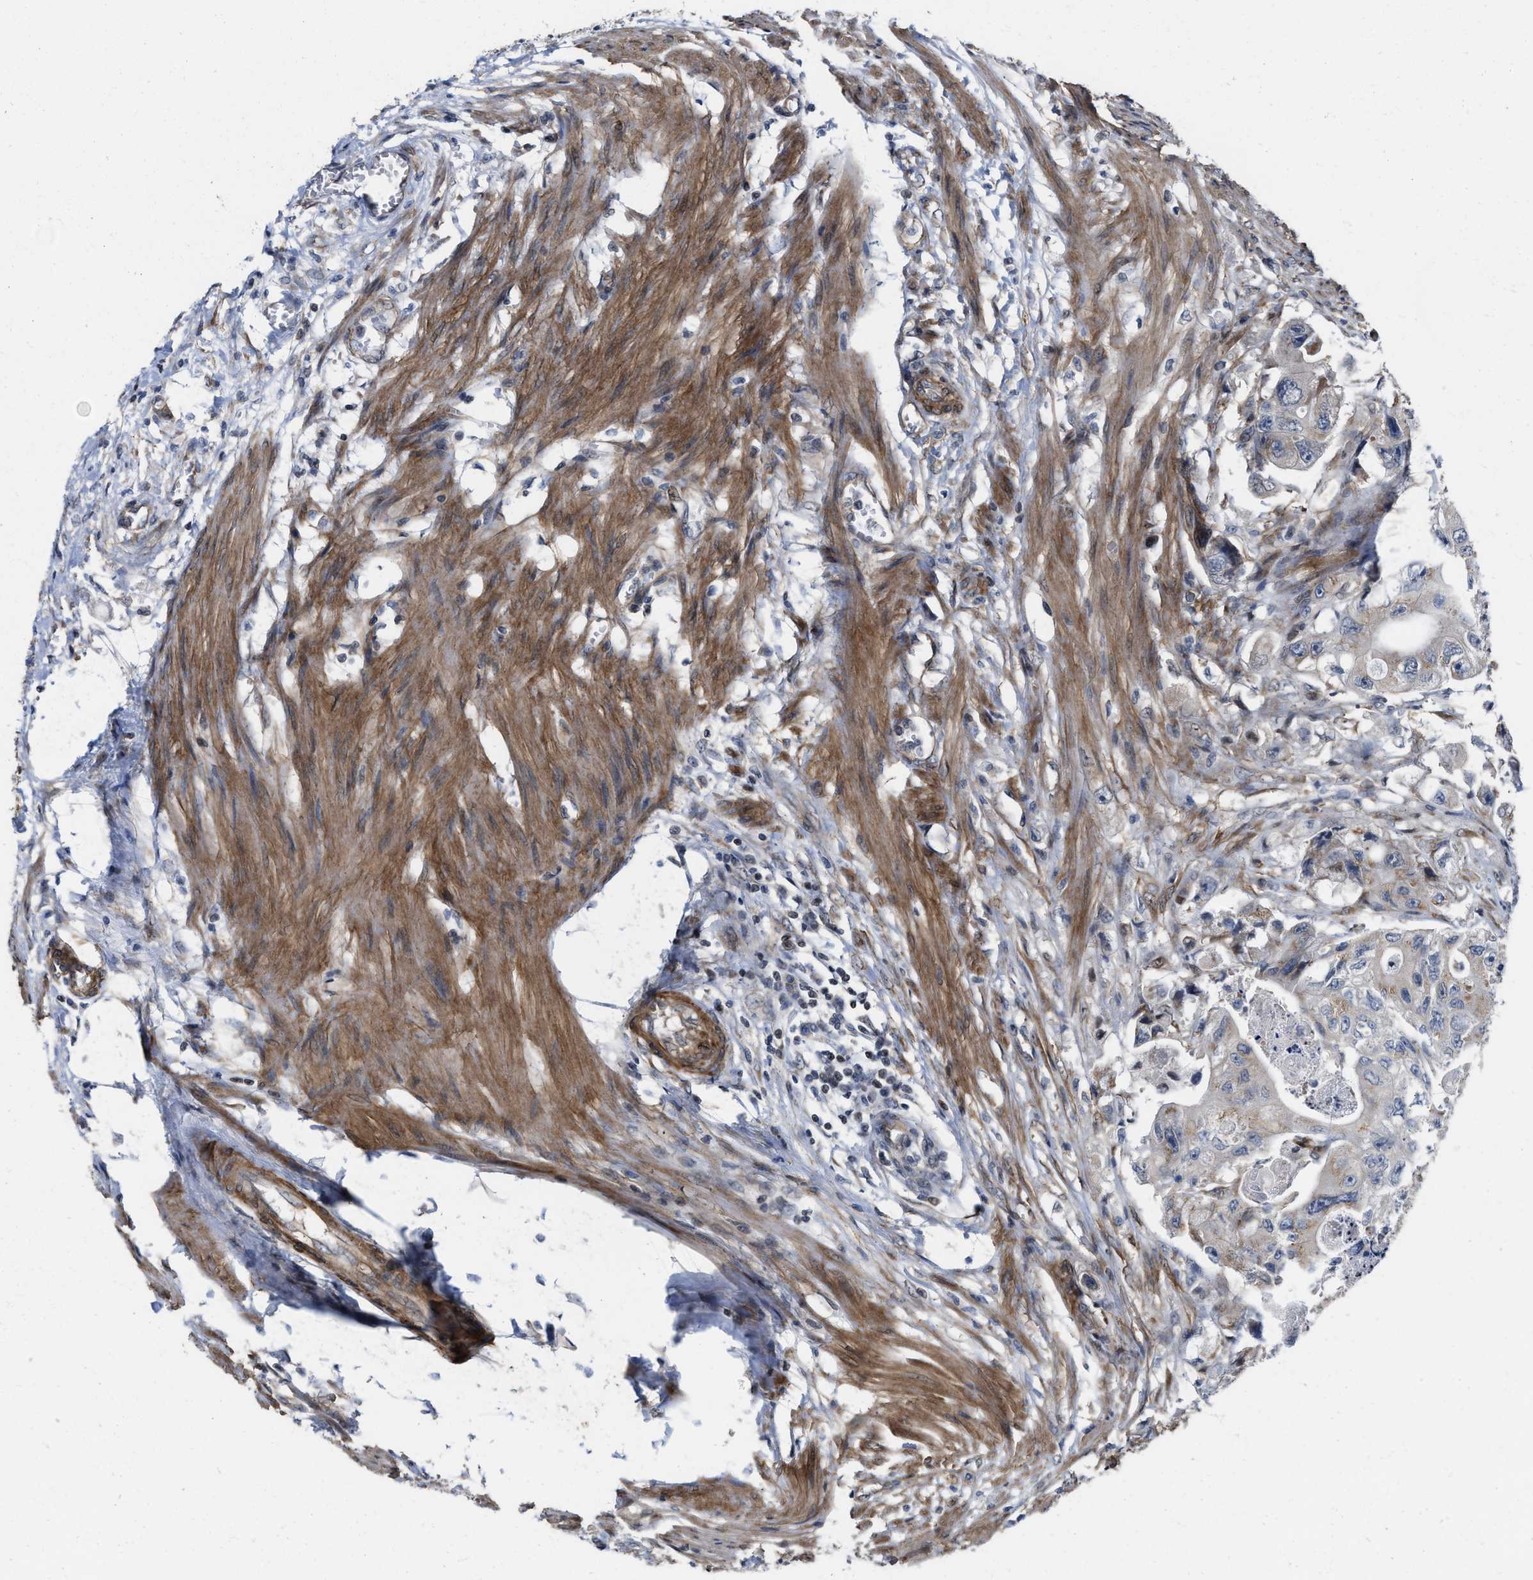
{"staining": {"intensity": "weak", "quantity": "<25%", "location": "cytoplasmic/membranous"}, "tissue": "colorectal cancer", "cell_type": "Tumor cells", "image_type": "cancer", "snomed": [{"axis": "morphology", "description": "Adenocarcinoma, NOS"}, {"axis": "topography", "description": "Colon"}], "caption": "Immunohistochemical staining of human colorectal cancer (adenocarcinoma) displays no significant expression in tumor cells. Brightfield microscopy of immunohistochemistry stained with DAB (brown) and hematoxylin (blue), captured at high magnification.", "gene": "TGFB1I1", "patient": {"sex": "female", "age": 46}}